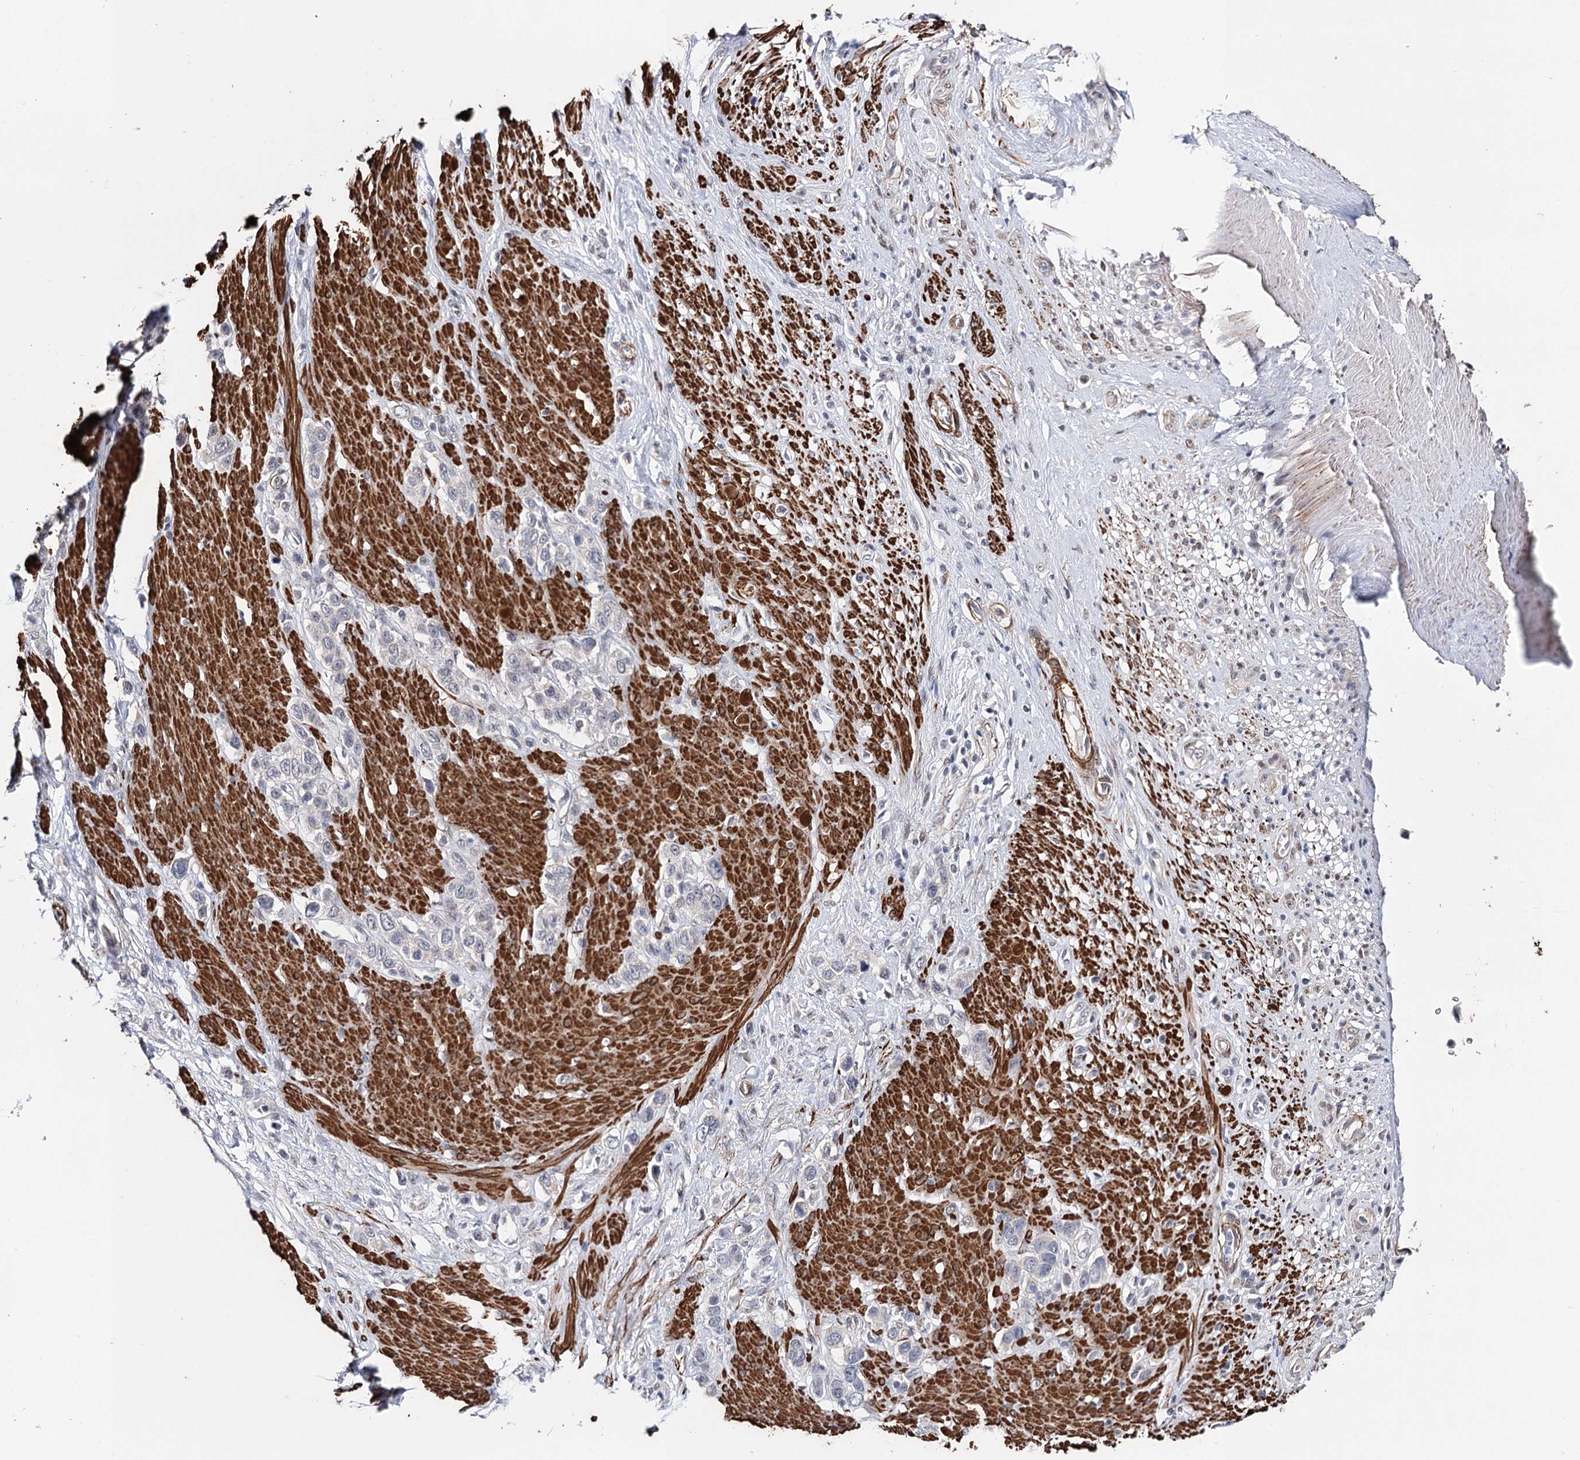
{"staining": {"intensity": "negative", "quantity": "none", "location": "none"}, "tissue": "stomach cancer", "cell_type": "Tumor cells", "image_type": "cancer", "snomed": [{"axis": "morphology", "description": "Adenocarcinoma, NOS"}, {"axis": "morphology", "description": "Adenocarcinoma, High grade"}, {"axis": "topography", "description": "Stomach, upper"}, {"axis": "topography", "description": "Stomach, lower"}], "caption": "Tumor cells show no significant expression in stomach cancer (adenocarcinoma).", "gene": "CFAP46", "patient": {"sex": "female", "age": 65}}